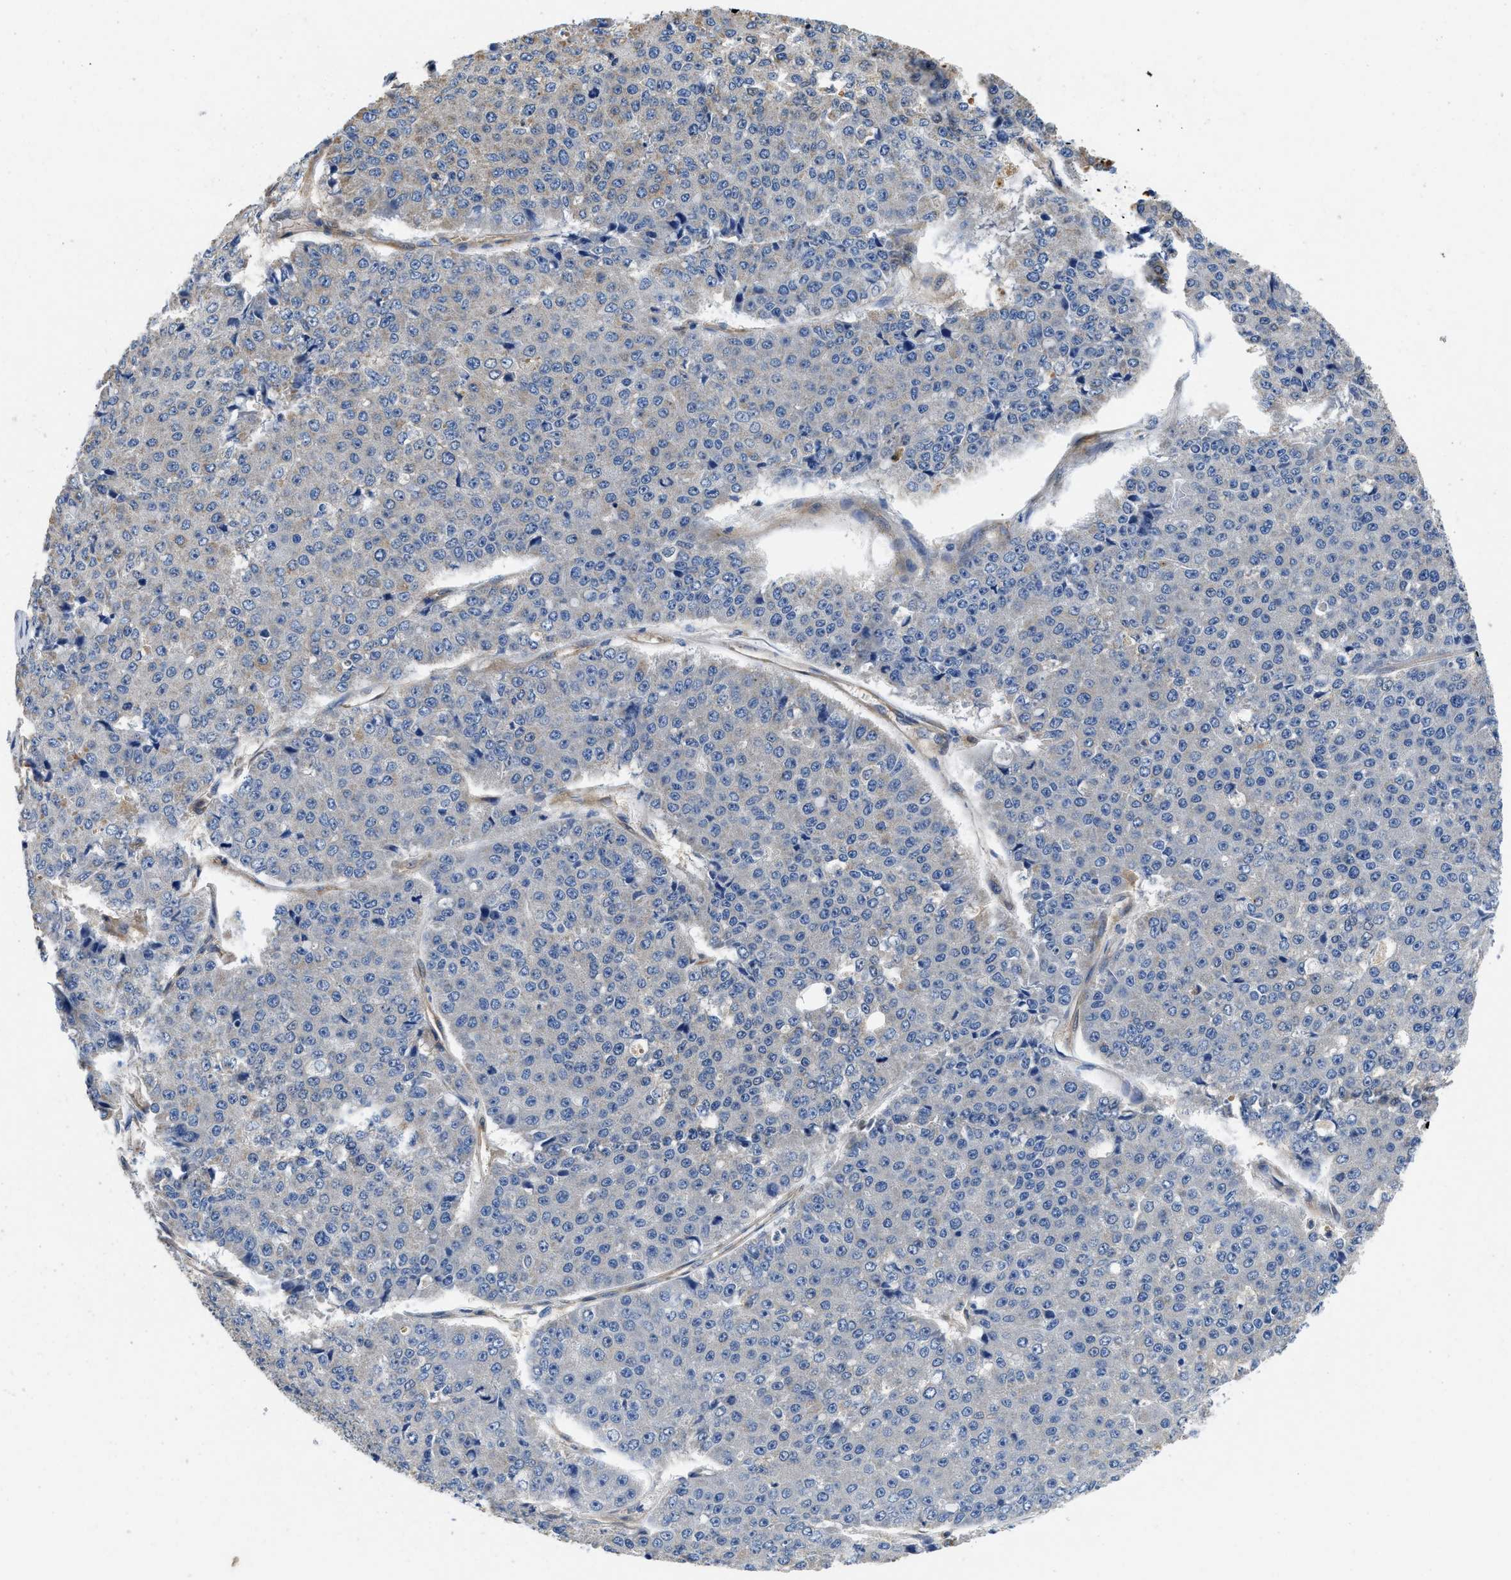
{"staining": {"intensity": "negative", "quantity": "none", "location": "none"}, "tissue": "pancreatic cancer", "cell_type": "Tumor cells", "image_type": "cancer", "snomed": [{"axis": "morphology", "description": "Adenocarcinoma, NOS"}, {"axis": "topography", "description": "Pancreas"}], "caption": "Tumor cells are negative for protein expression in human pancreatic adenocarcinoma.", "gene": "RAPH1", "patient": {"sex": "male", "age": 50}}